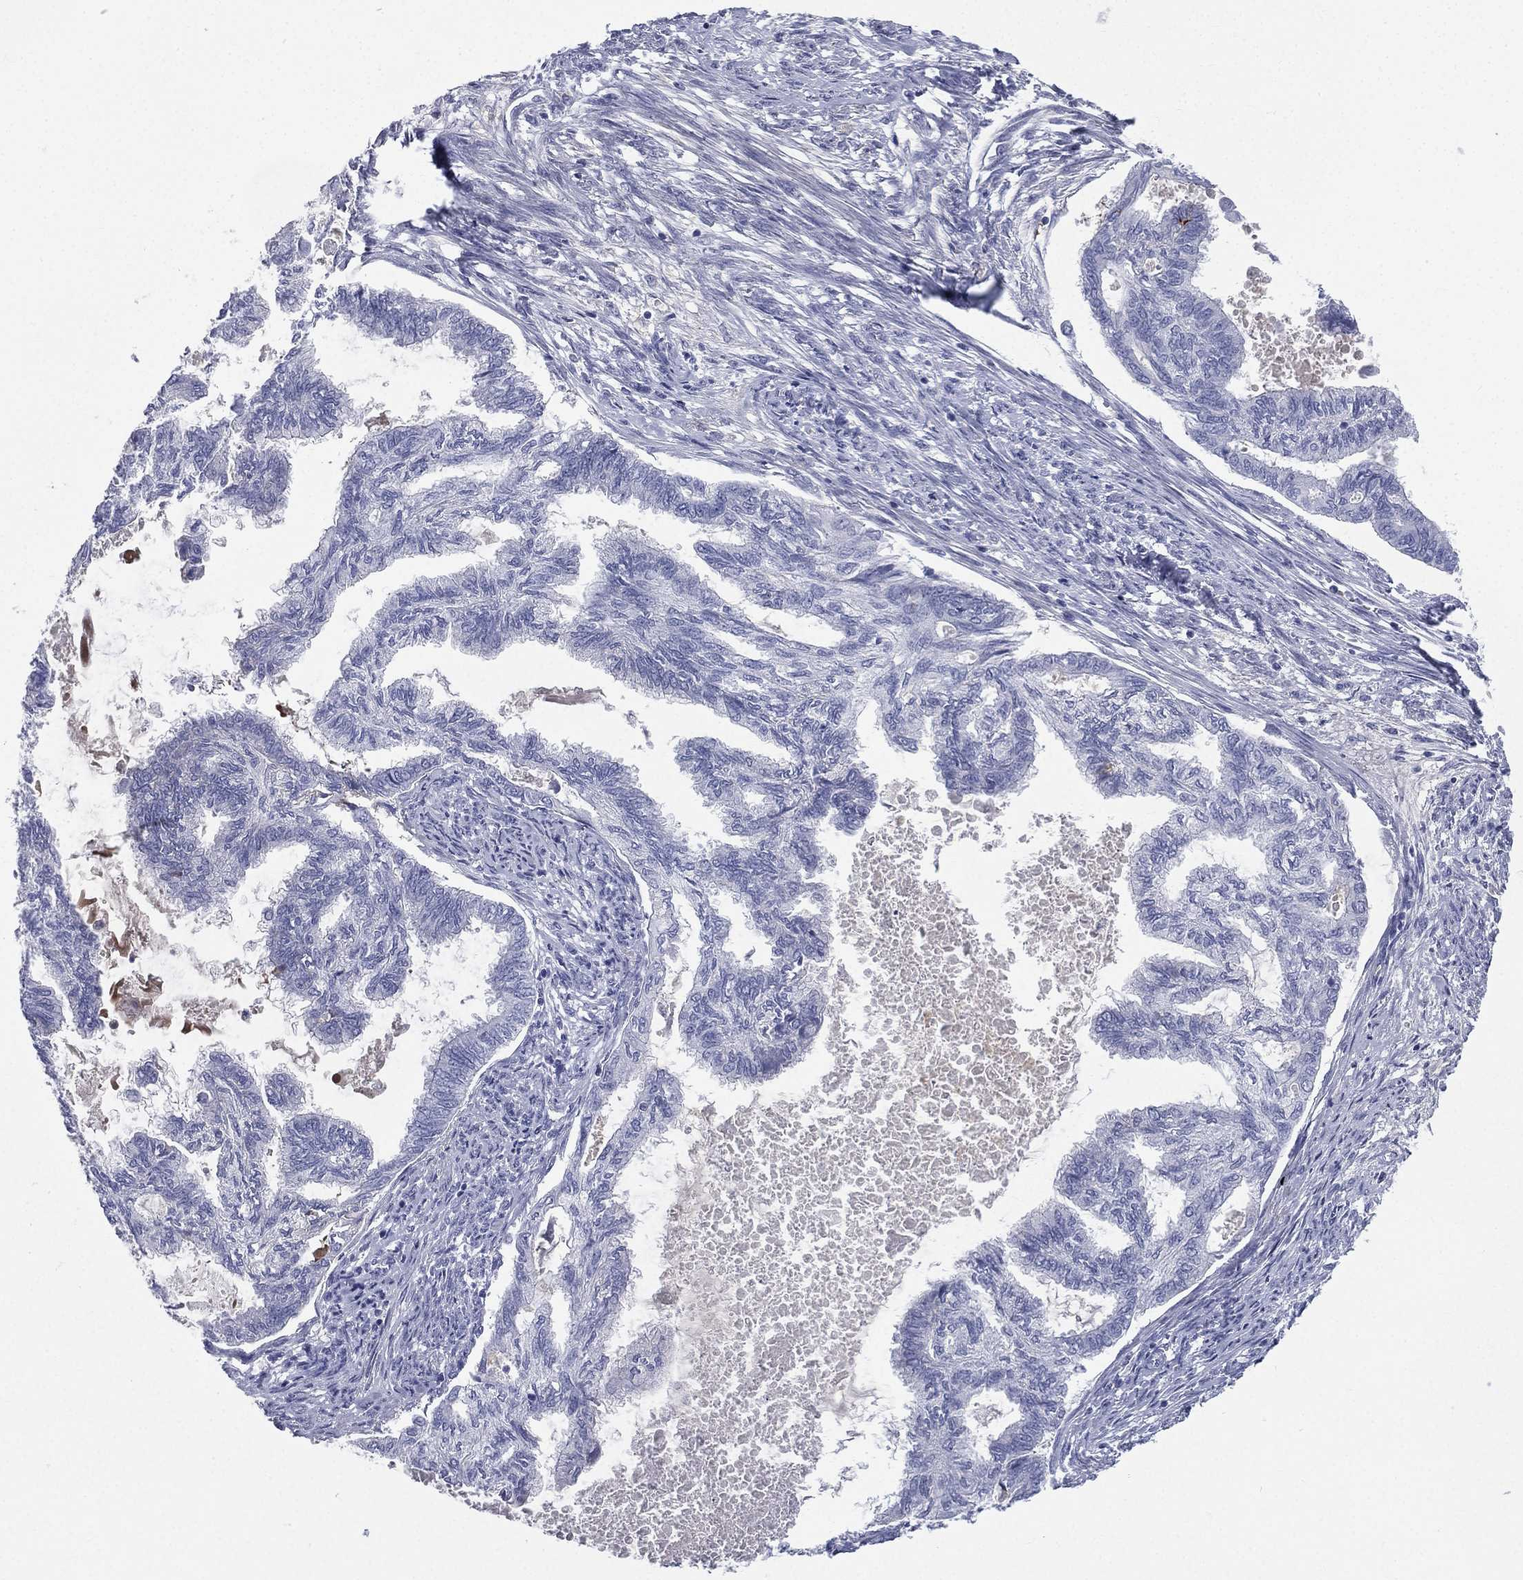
{"staining": {"intensity": "negative", "quantity": "none", "location": "none"}, "tissue": "endometrial cancer", "cell_type": "Tumor cells", "image_type": "cancer", "snomed": [{"axis": "morphology", "description": "Adenocarcinoma, NOS"}, {"axis": "topography", "description": "Endometrium"}], "caption": "Tumor cells show no significant expression in endometrial adenocarcinoma. (IHC, brightfield microscopy, high magnification).", "gene": "HP", "patient": {"sex": "female", "age": 86}}